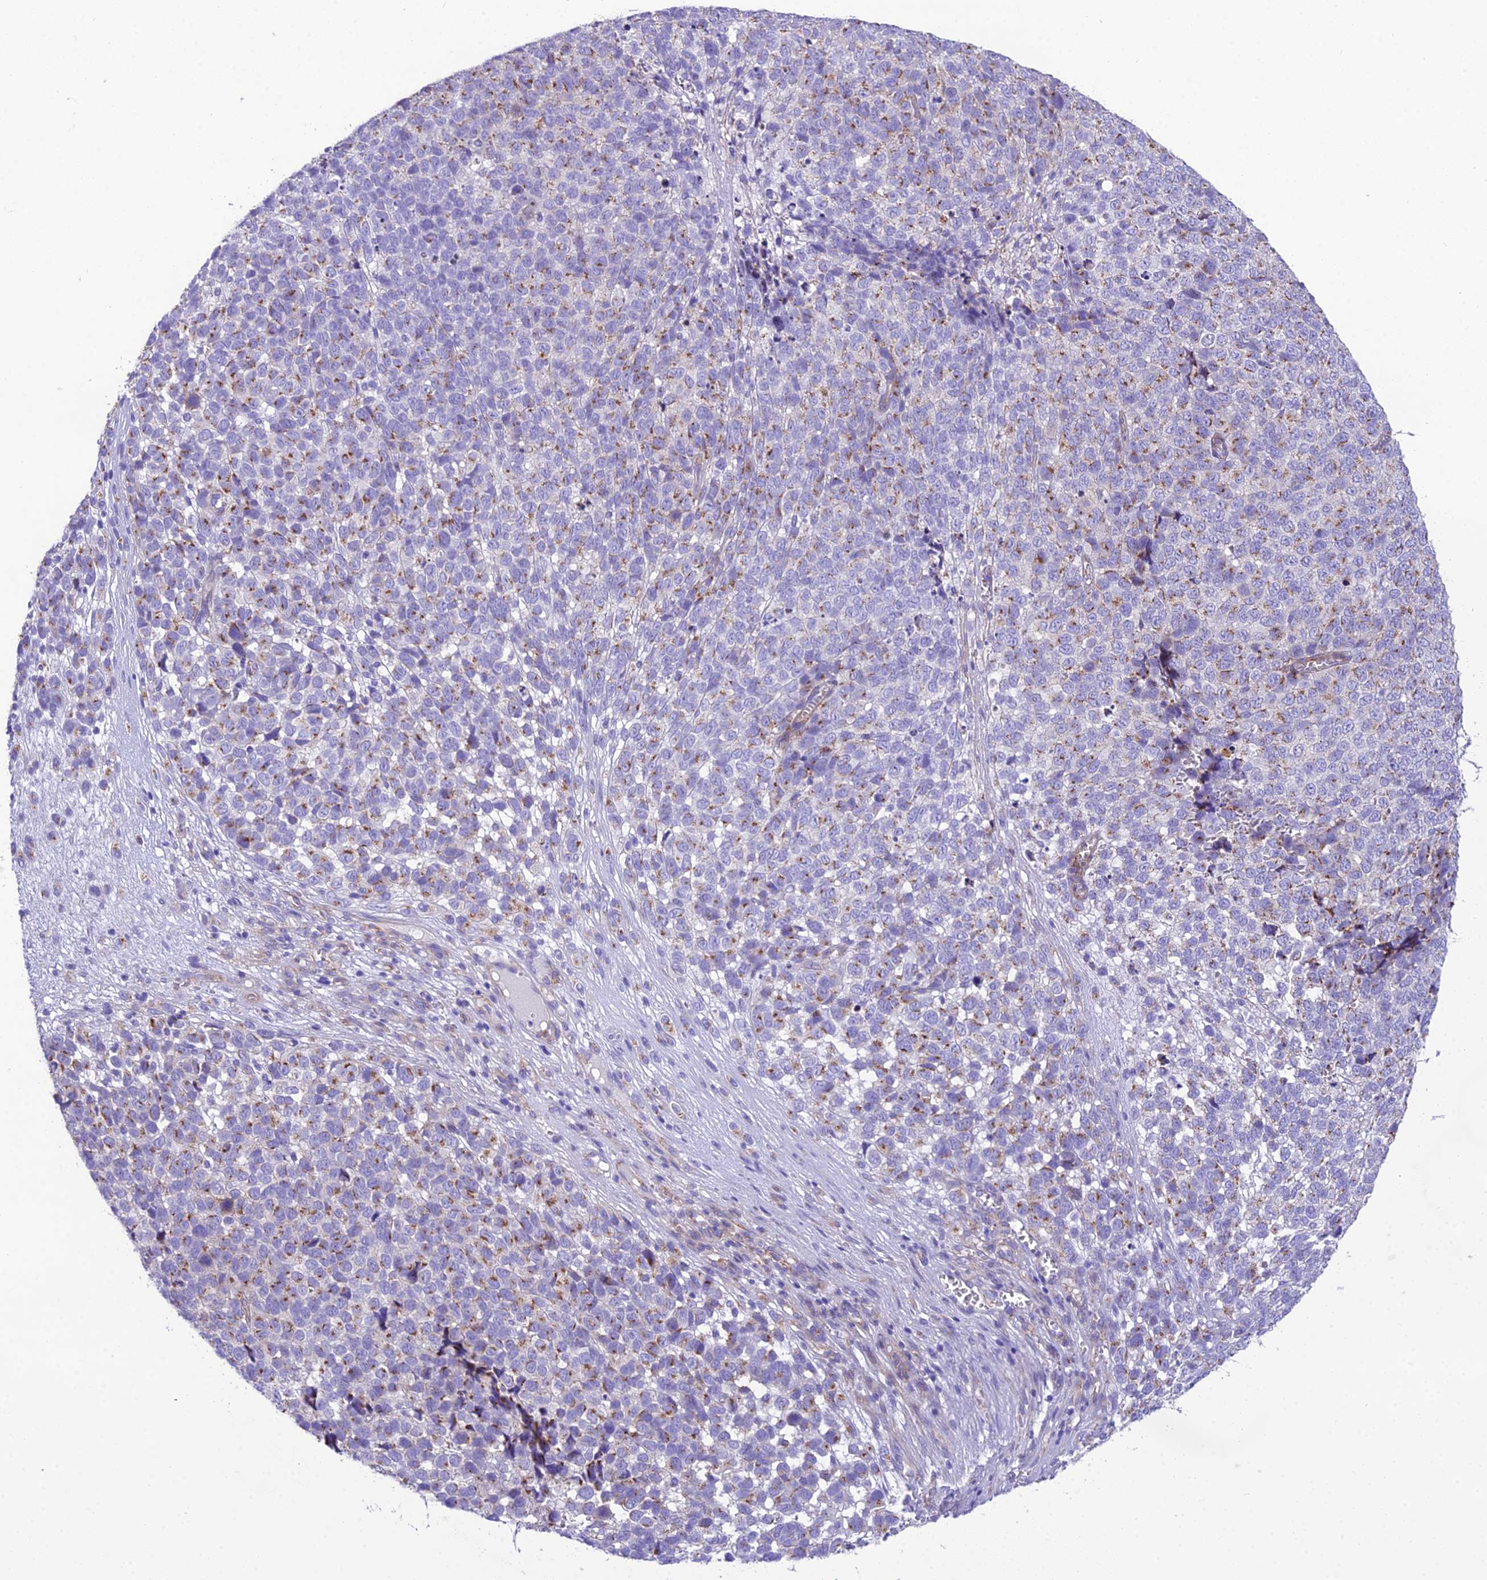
{"staining": {"intensity": "moderate", "quantity": "25%-75%", "location": "cytoplasmic/membranous"}, "tissue": "melanoma", "cell_type": "Tumor cells", "image_type": "cancer", "snomed": [{"axis": "morphology", "description": "Malignant melanoma, NOS"}, {"axis": "topography", "description": "Nose, NOS"}], "caption": "A medium amount of moderate cytoplasmic/membranous expression is seen in about 25%-75% of tumor cells in malignant melanoma tissue.", "gene": "GFRA1", "patient": {"sex": "female", "age": 48}}